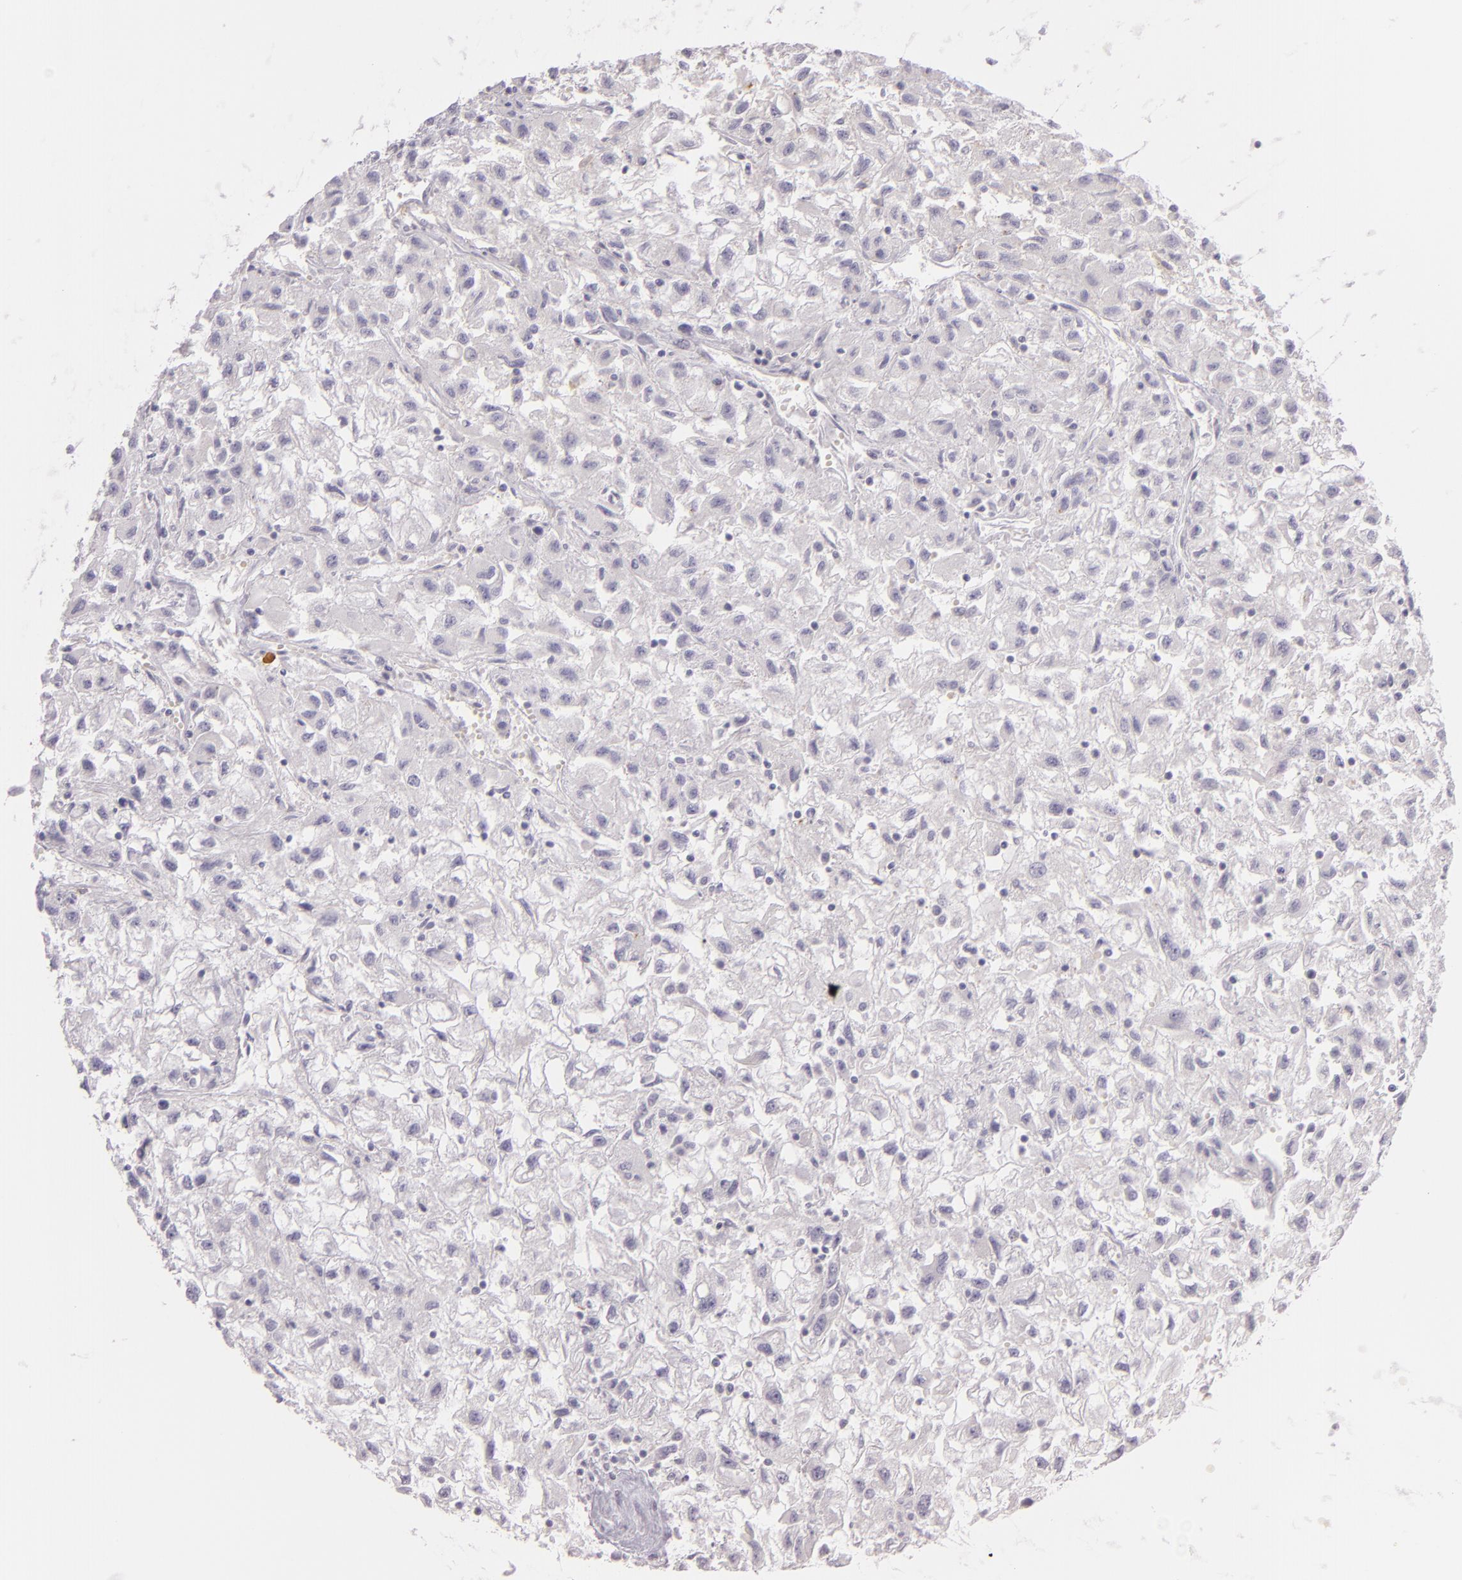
{"staining": {"intensity": "negative", "quantity": "none", "location": "none"}, "tissue": "renal cancer", "cell_type": "Tumor cells", "image_type": "cancer", "snomed": [{"axis": "morphology", "description": "Adenocarcinoma, NOS"}, {"axis": "topography", "description": "Kidney"}], "caption": "Adenocarcinoma (renal) stained for a protein using IHC displays no positivity tumor cells.", "gene": "ZC3H7B", "patient": {"sex": "male", "age": 59}}